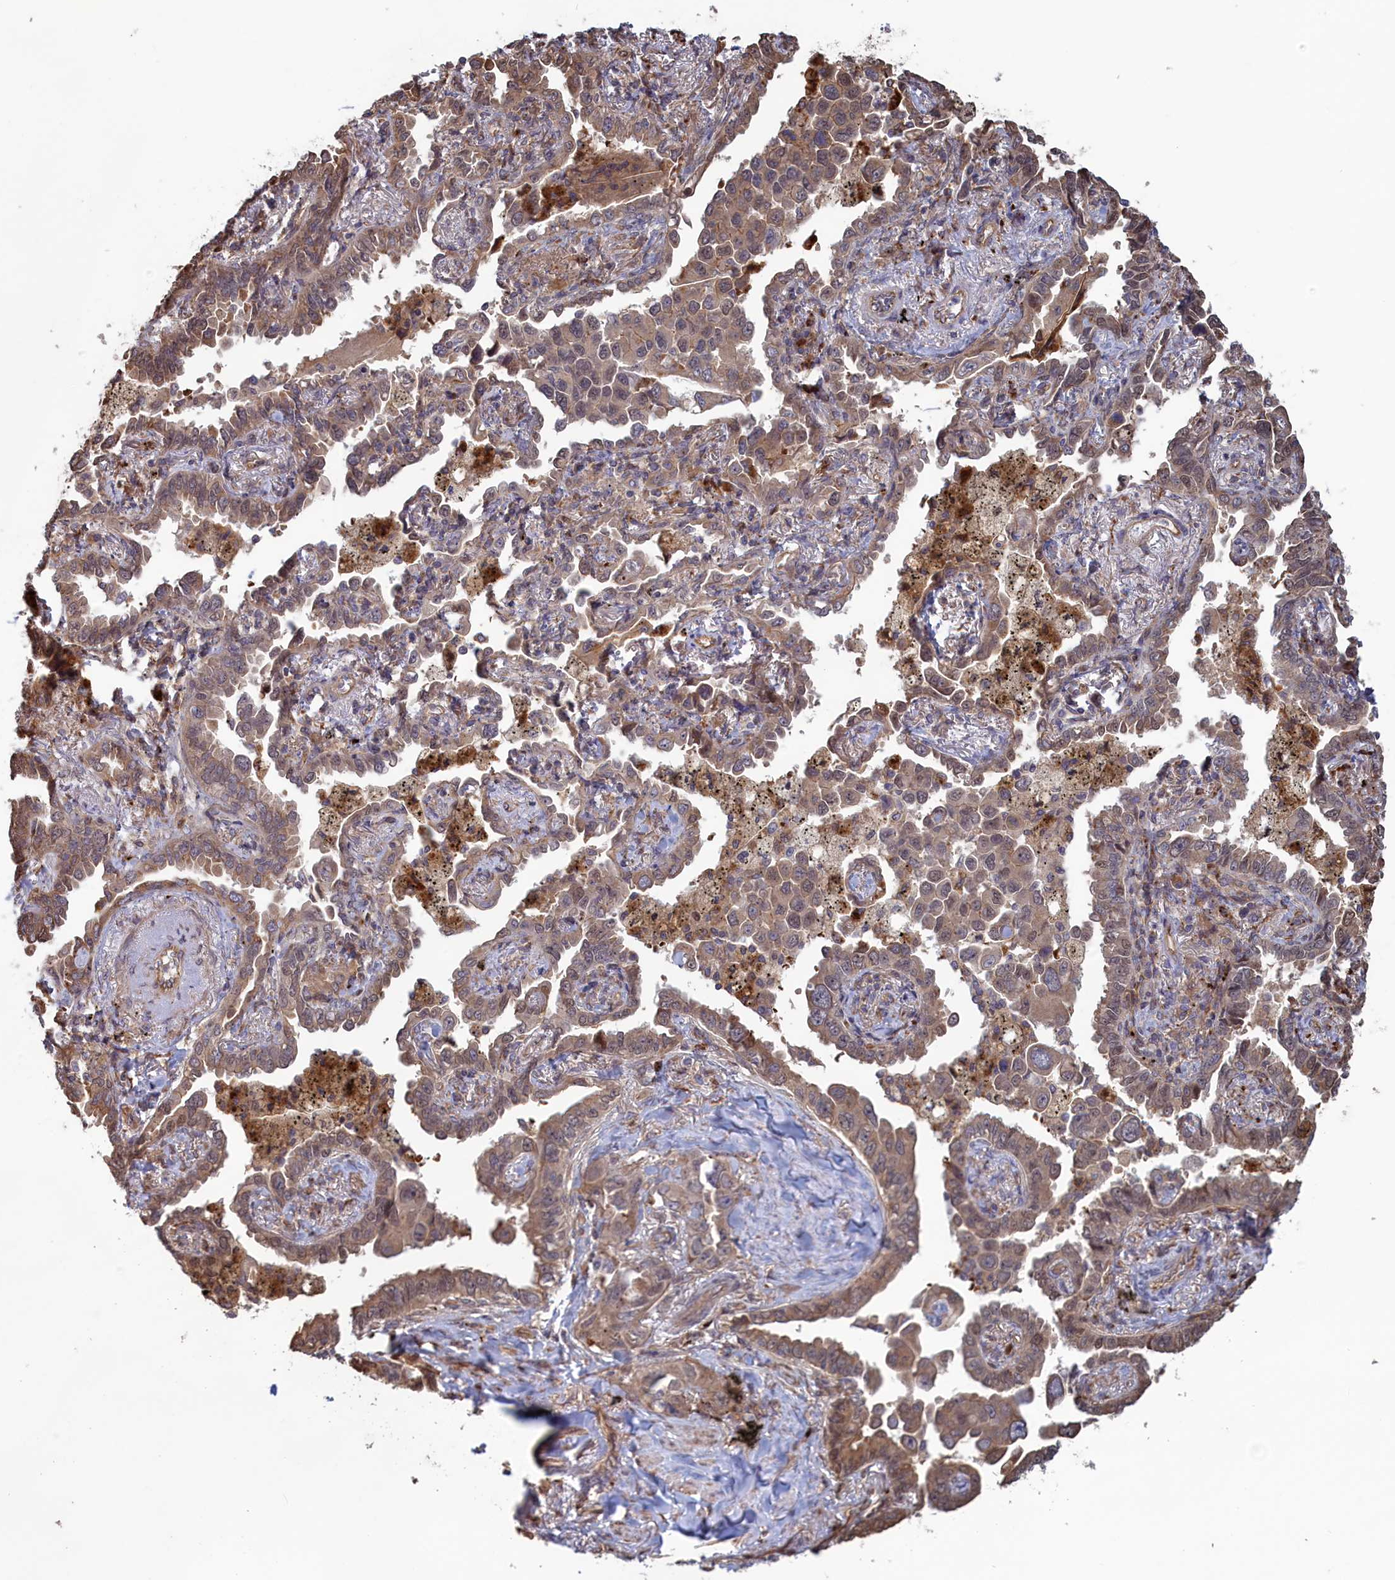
{"staining": {"intensity": "moderate", "quantity": ">75%", "location": "cytoplasmic/membranous"}, "tissue": "lung cancer", "cell_type": "Tumor cells", "image_type": "cancer", "snomed": [{"axis": "morphology", "description": "Adenocarcinoma, NOS"}, {"axis": "topography", "description": "Lung"}], "caption": "Lung adenocarcinoma tissue displays moderate cytoplasmic/membranous positivity in about >75% of tumor cells", "gene": "RILPL1", "patient": {"sex": "male", "age": 67}}